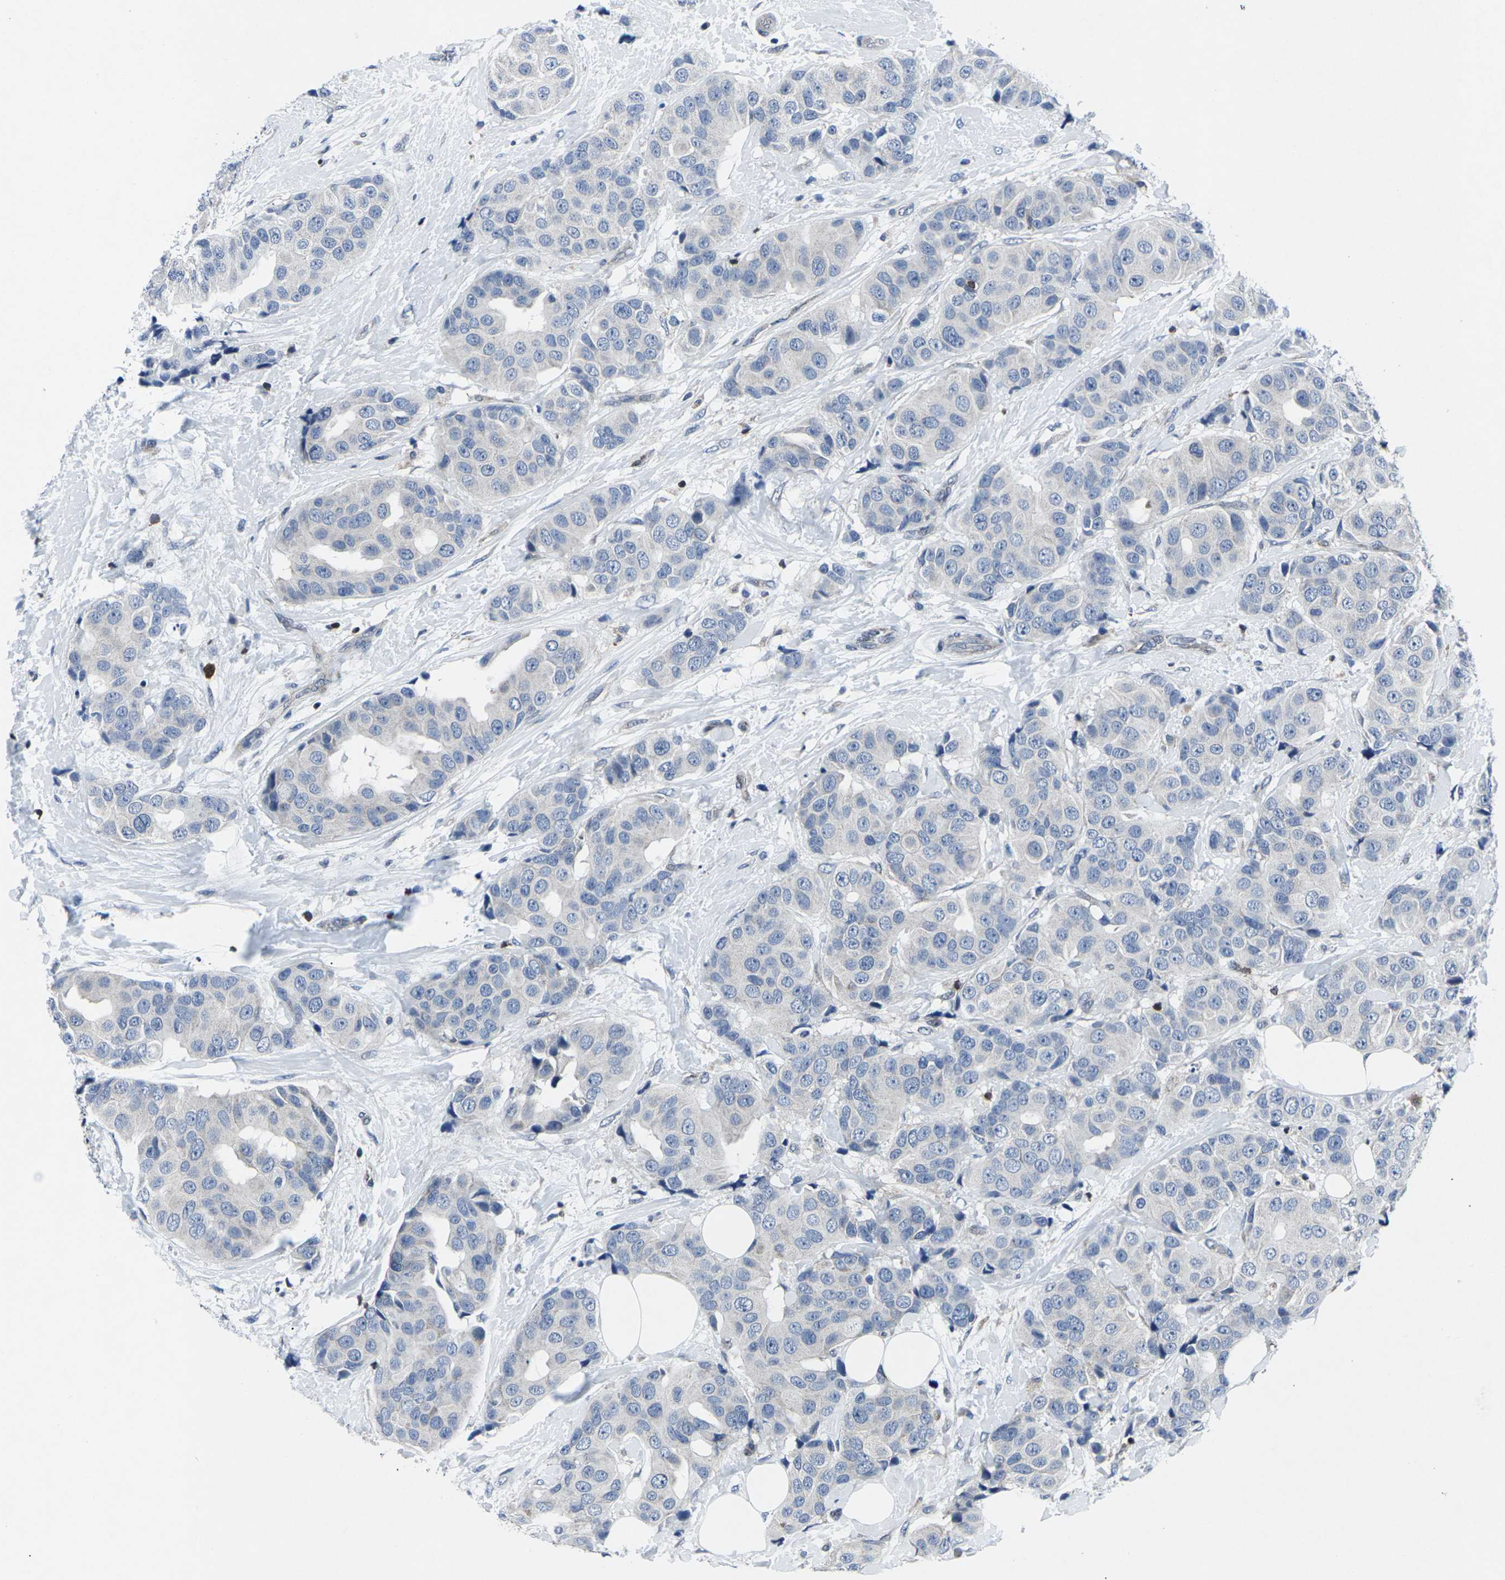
{"staining": {"intensity": "negative", "quantity": "none", "location": "none"}, "tissue": "breast cancer", "cell_type": "Tumor cells", "image_type": "cancer", "snomed": [{"axis": "morphology", "description": "Normal tissue, NOS"}, {"axis": "morphology", "description": "Duct carcinoma"}, {"axis": "topography", "description": "Breast"}], "caption": "An image of human breast infiltrating ductal carcinoma is negative for staining in tumor cells.", "gene": "STAT4", "patient": {"sex": "female", "age": 39}}